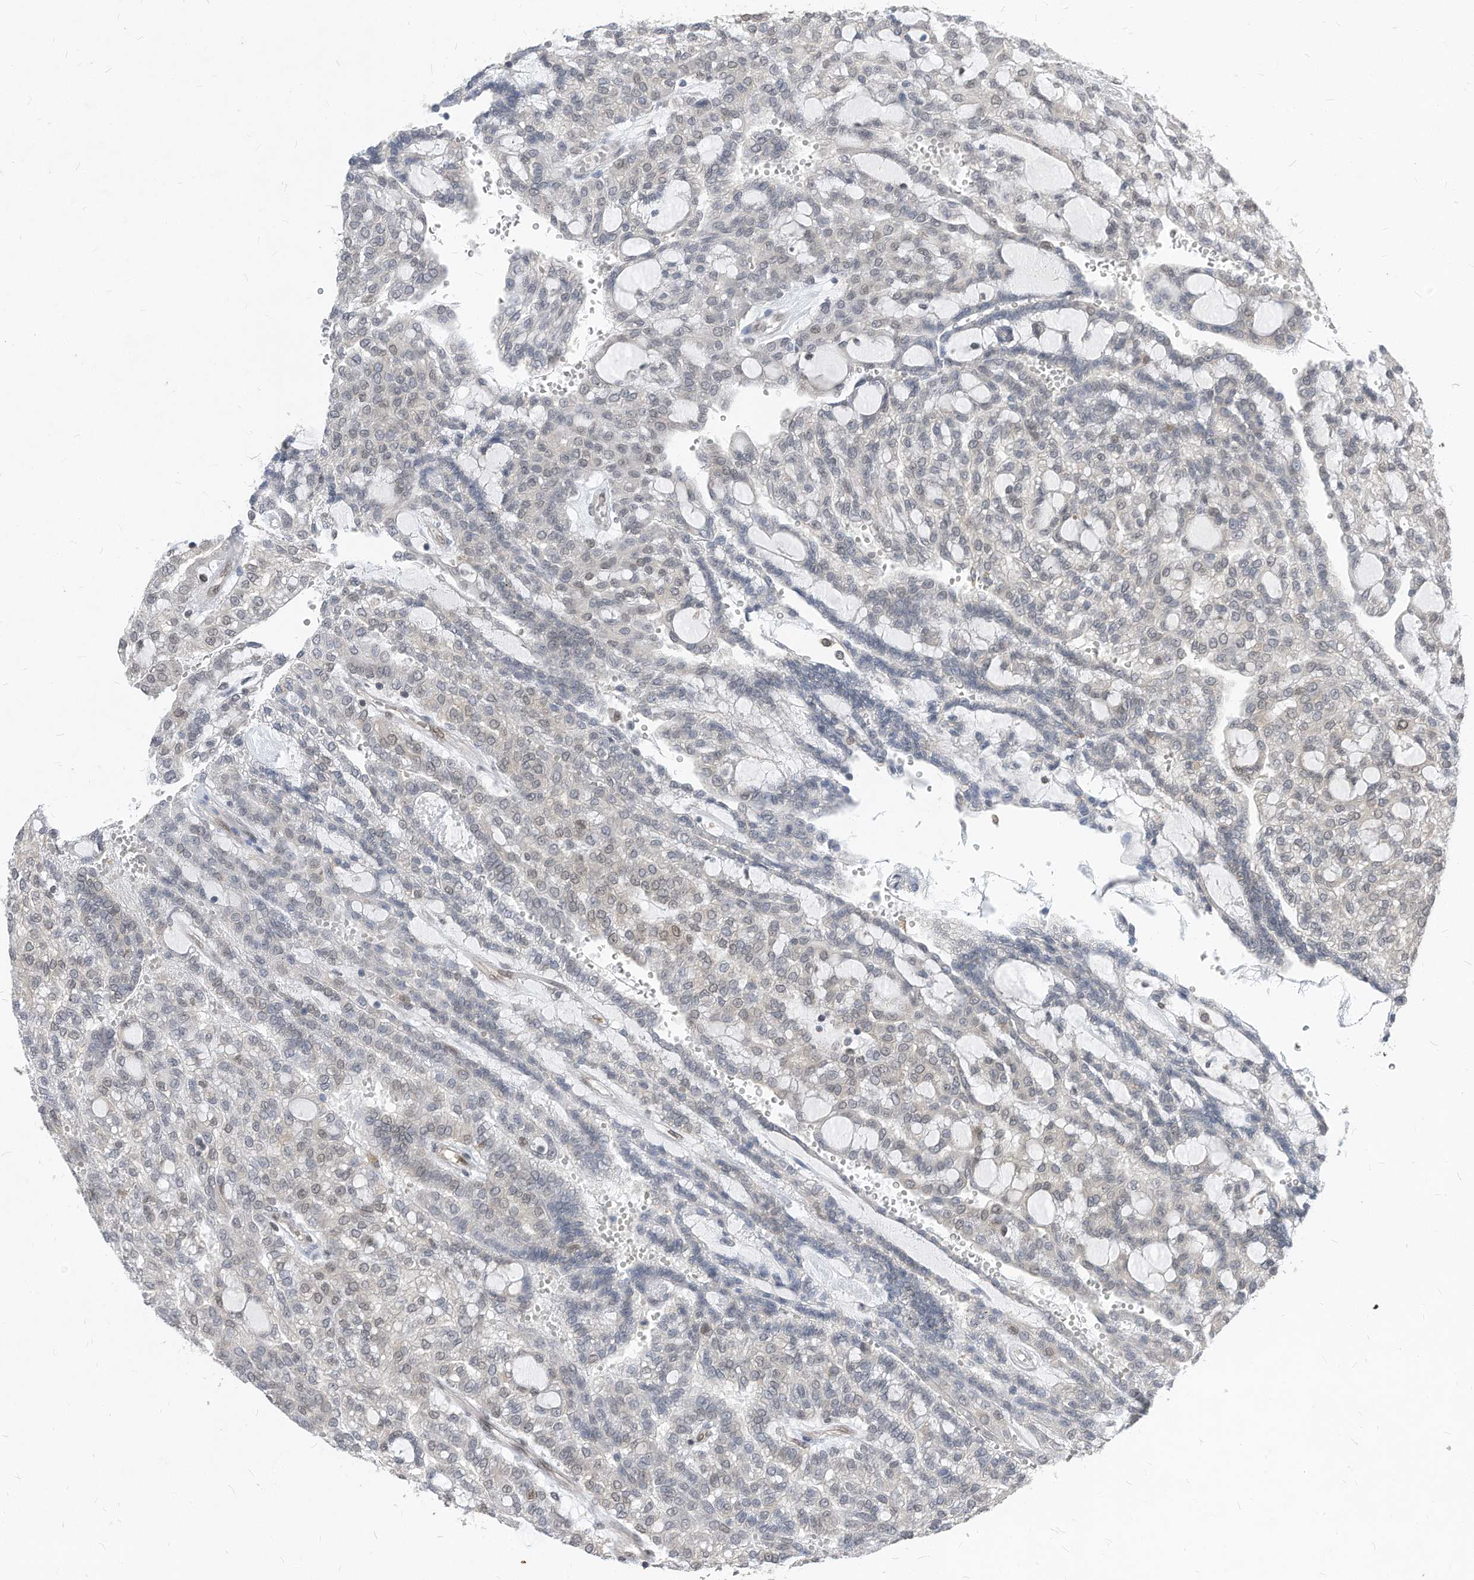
{"staining": {"intensity": "weak", "quantity": "<25%", "location": "nuclear"}, "tissue": "renal cancer", "cell_type": "Tumor cells", "image_type": "cancer", "snomed": [{"axis": "morphology", "description": "Adenocarcinoma, NOS"}, {"axis": "topography", "description": "Kidney"}], "caption": "This is a histopathology image of immunohistochemistry (IHC) staining of renal adenocarcinoma, which shows no positivity in tumor cells.", "gene": "KPNB1", "patient": {"sex": "male", "age": 63}}